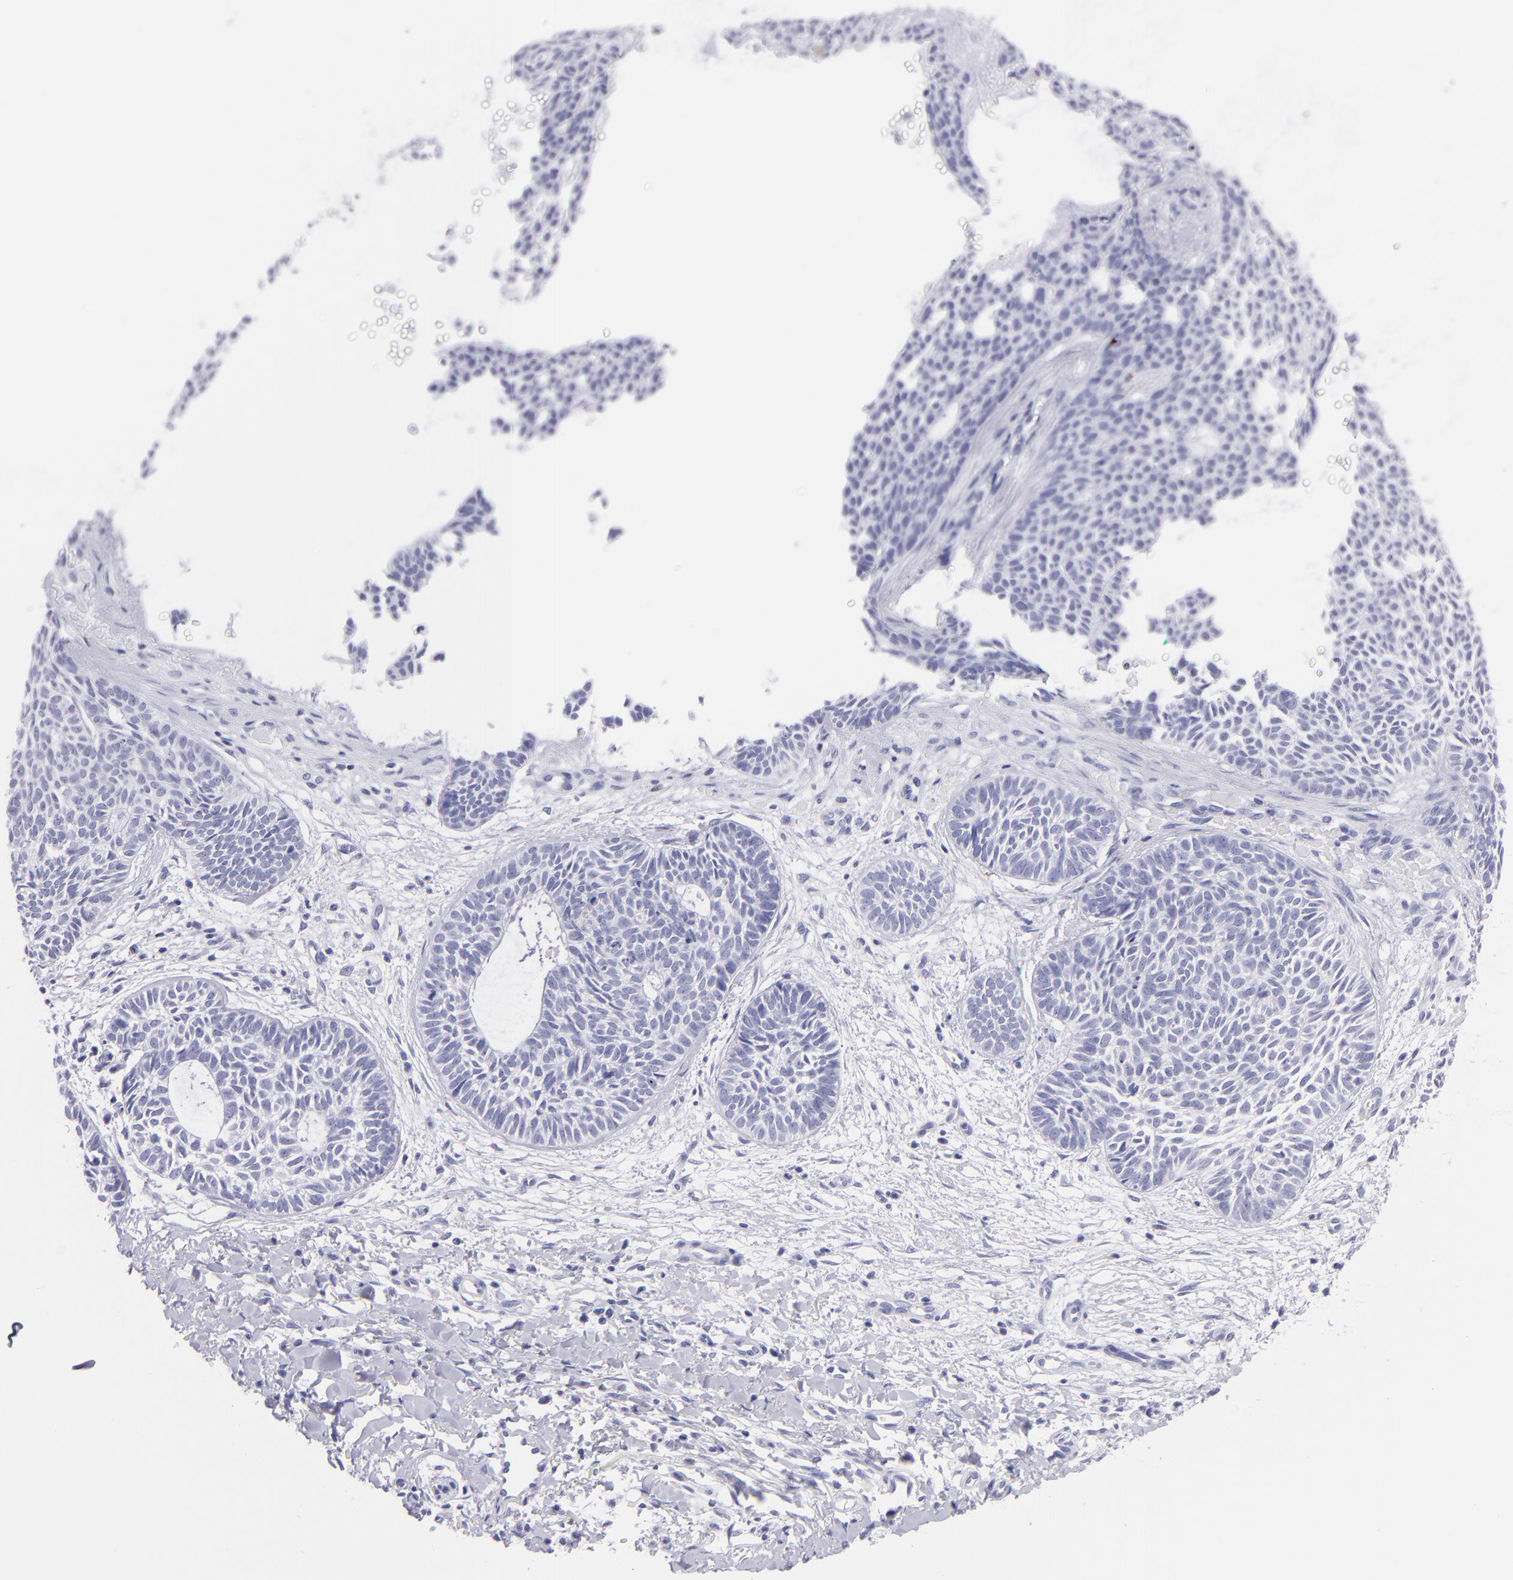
{"staining": {"intensity": "negative", "quantity": "none", "location": "none"}, "tissue": "skin cancer", "cell_type": "Tumor cells", "image_type": "cancer", "snomed": [{"axis": "morphology", "description": "Basal cell carcinoma"}, {"axis": "topography", "description": "Skin"}], "caption": "The photomicrograph exhibits no significant staining in tumor cells of skin cancer (basal cell carcinoma). The staining was performed using DAB to visualize the protein expression in brown, while the nuclei were stained in blue with hematoxylin (Magnification: 20x).", "gene": "CNP", "patient": {"sex": "male", "age": 75}}